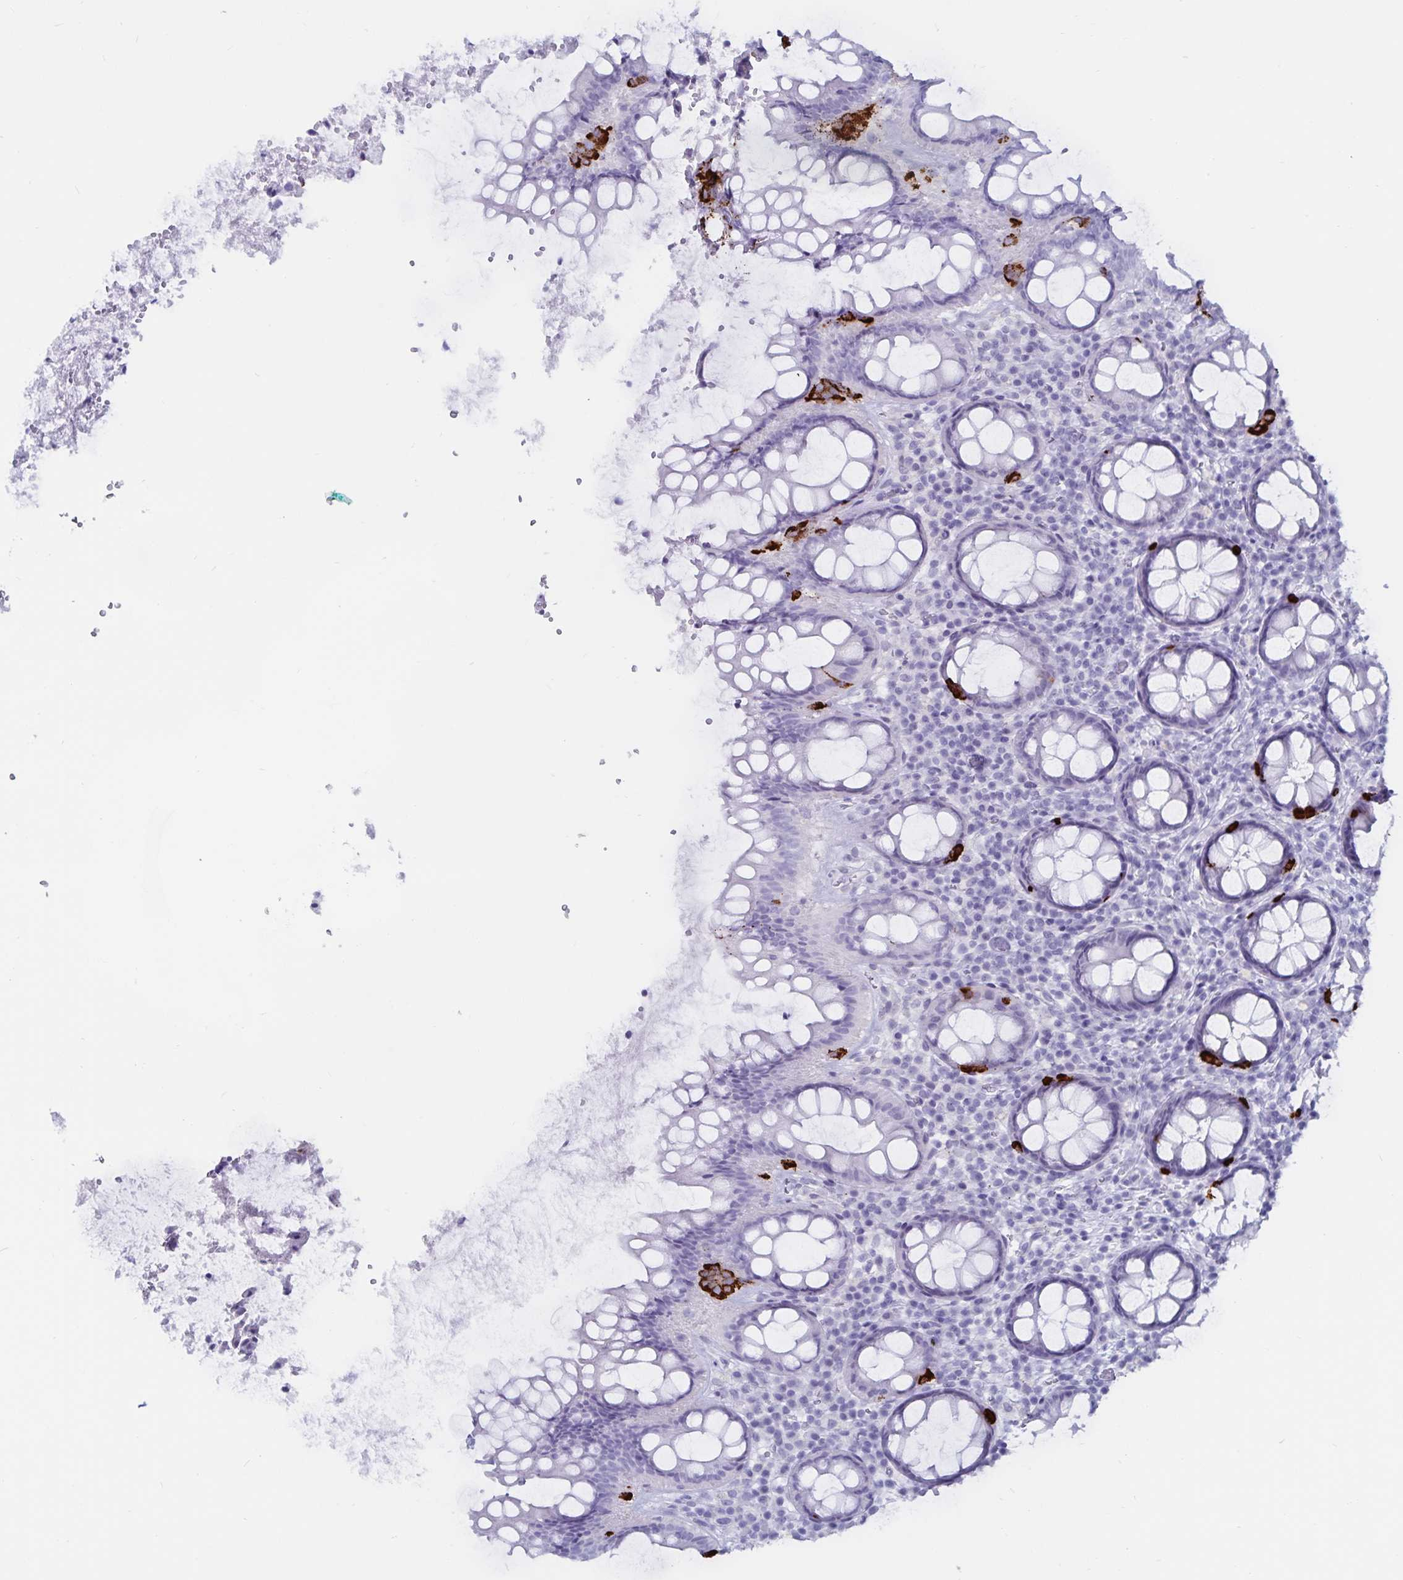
{"staining": {"intensity": "strong", "quantity": "<25%", "location": "cytoplasmic/membranous"}, "tissue": "rectum", "cell_type": "Glandular cells", "image_type": "normal", "snomed": [{"axis": "morphology", "description": "Normal tissue, NOS"}, {"axis": "topography", "description": "Rectum"}], "caption": "This micrograph reveals benign rectum stained with IHC to label a protein in brown. The cytoplasmic/membranous of glandular cells show strong positivity for the protein. Nuclei are counter-stained blue.", "gene": "GPR137", "patient": {"sex": "female", "age": 69}}